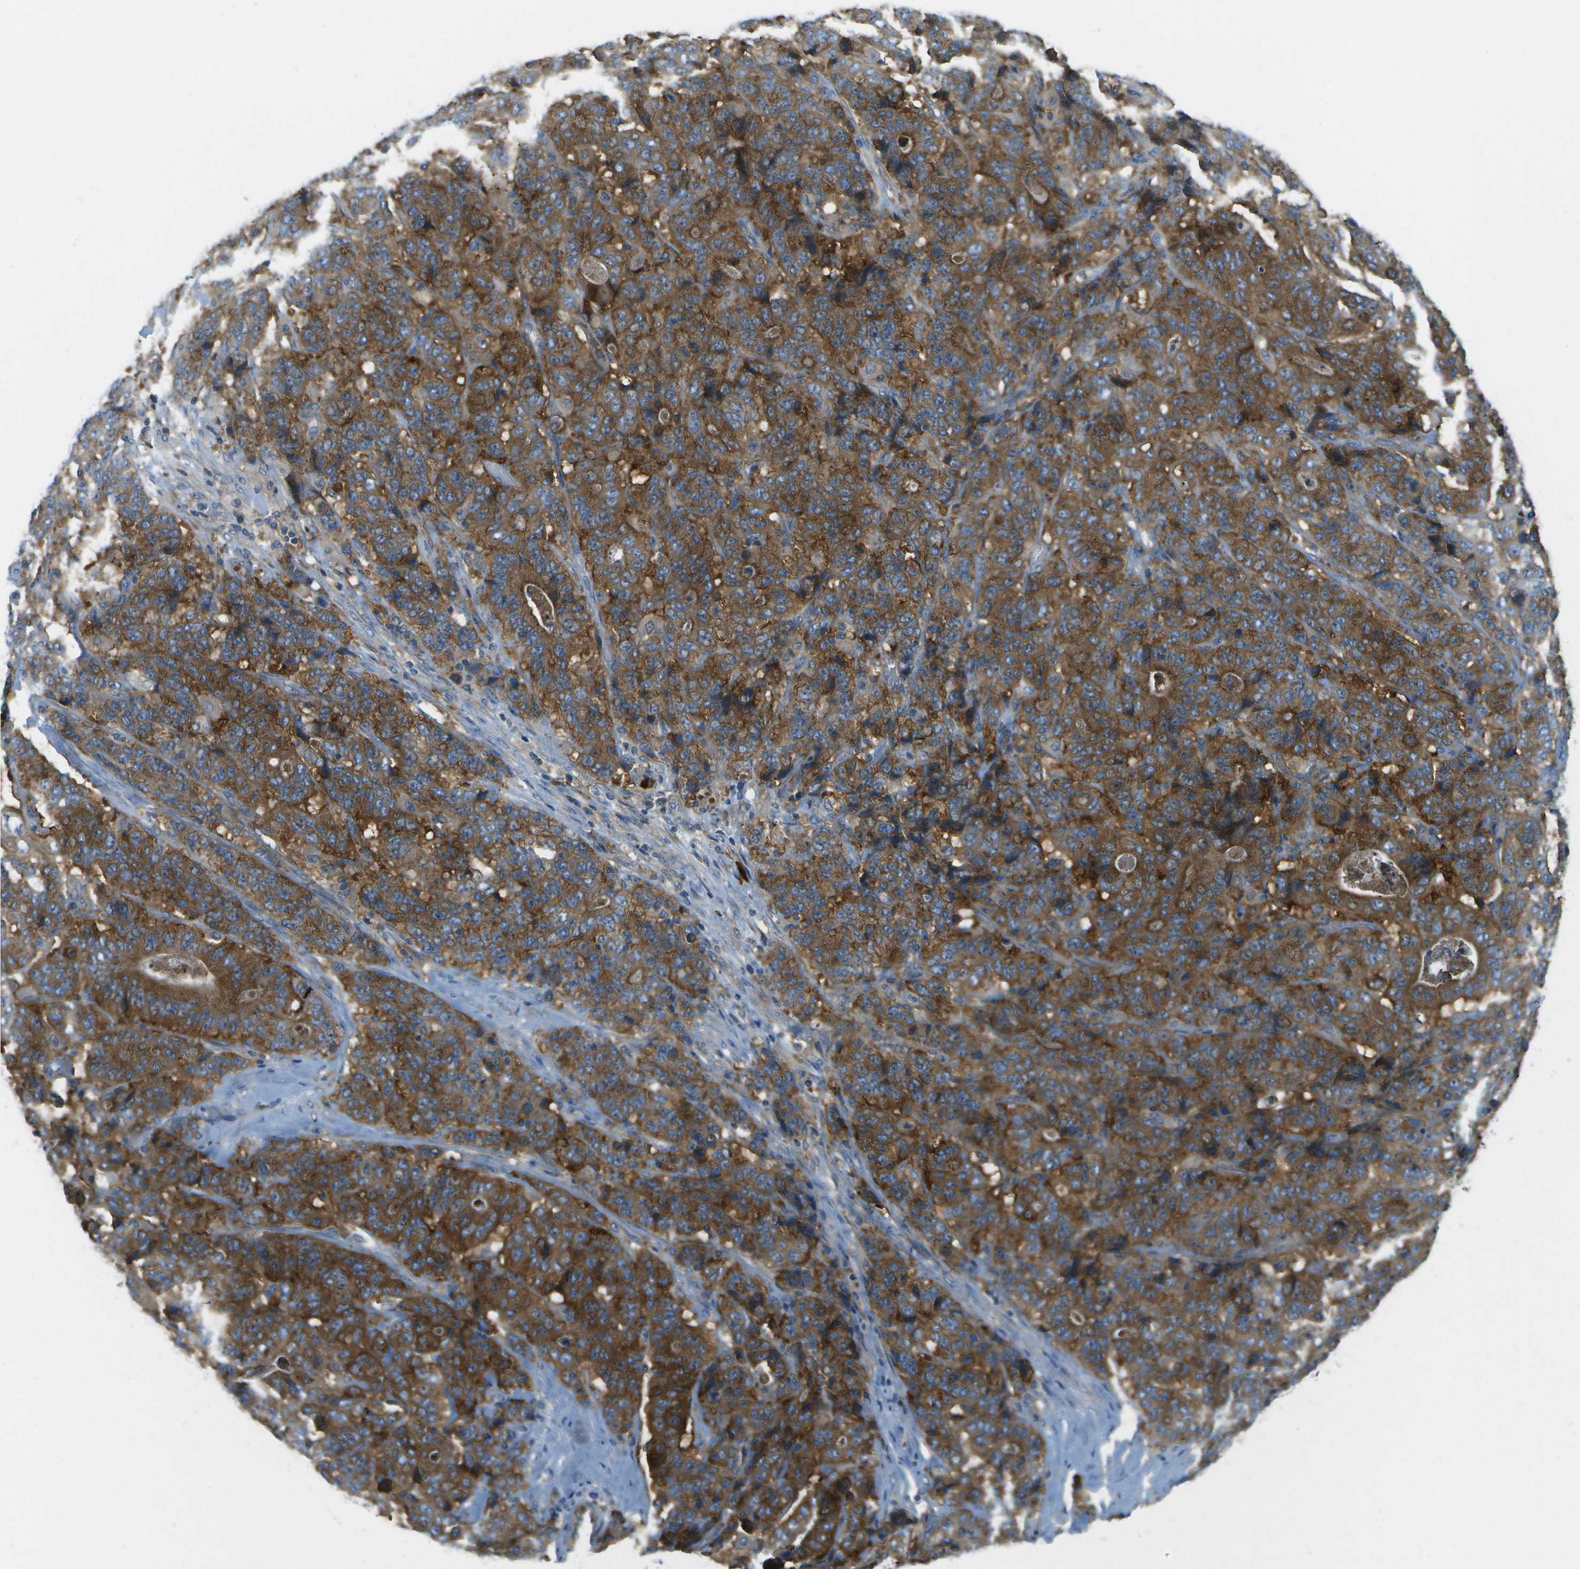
{"staining": {"intensity": "strong", "quantity": ">75%", "location": "cytoplasmic/membranous"}, "tissue": "stomach cancer", "cell_type": "Tumor cells", "image_type": "cancer", "snomed": [{"axis": "morphology", "description": "Adenocarcinoma, NOS"}, {"axis": "topography", "description": "Stomach"}], "caption": "Protein staining exhibits strong cytoplasmic/membranous expression in about >75% of tumor cells in stomach cancer. (DAB (3,3'-diaminobenzidine) IHC with brightfield microscopy, high magnification).", "gene": "WNK2", "patient": {"sex": "female", "age": 73}}